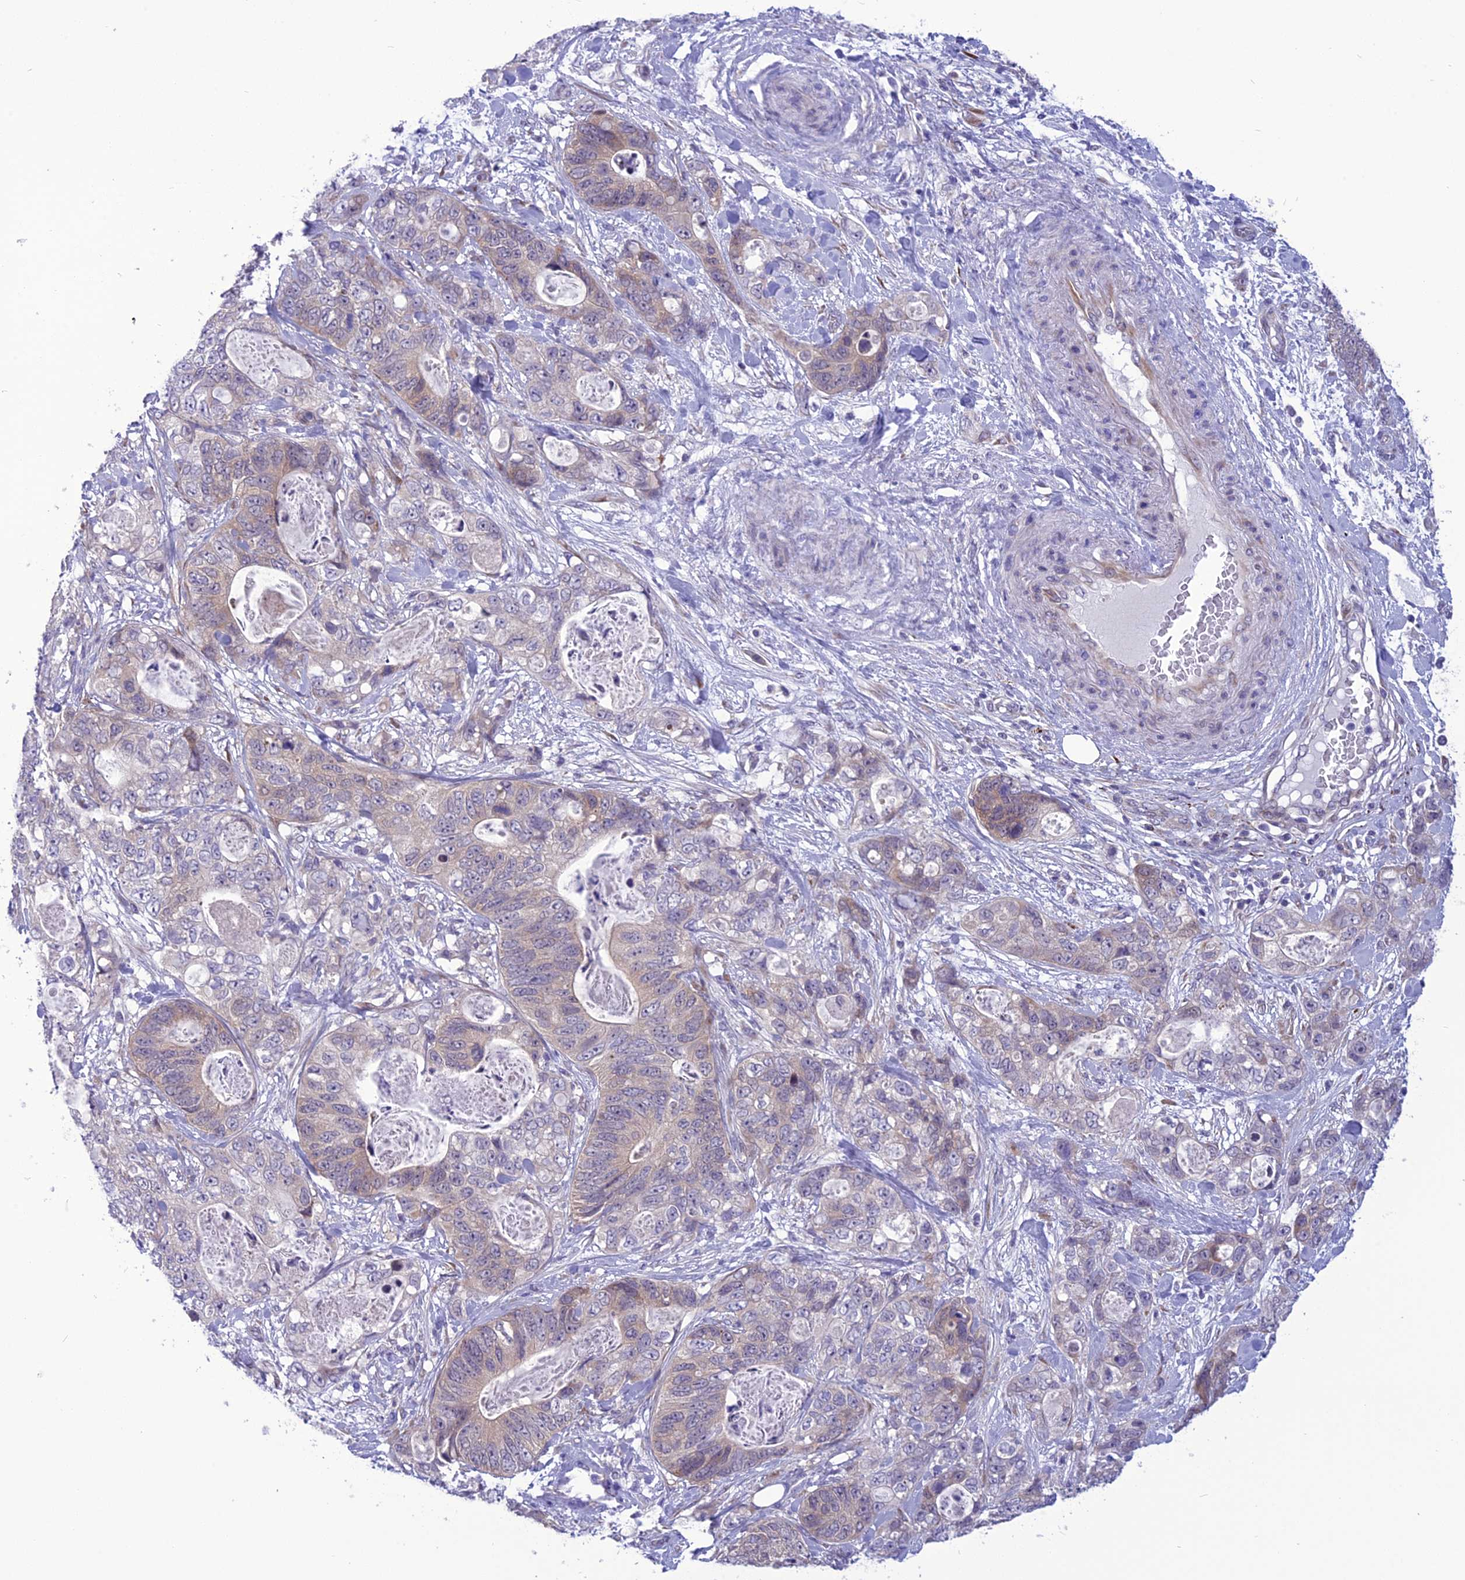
{"staining": {"intensity": "moderate", "quantity": "<25%", "location": "cytoplasmic/membranous"}, "tissue": "stomach cancer", "cell_type": "Tumor cells", "image_type": "cancer", "snomed": [{"axis": "morphology", "description": "Normal tissue, NOS"}, {"axis": "morphology", "description": "Adenocarcinoma, NOS"}, {"axis": "topography", "description": "Stomach"}], "caption": "Protein staining of stomach cancer tissue reveals moderate cytoplasmic/membranous positivity in approximately <25% of tumor cells.", "gene": "PSMF1", "patient": {"sex": "female", "age": 89}}